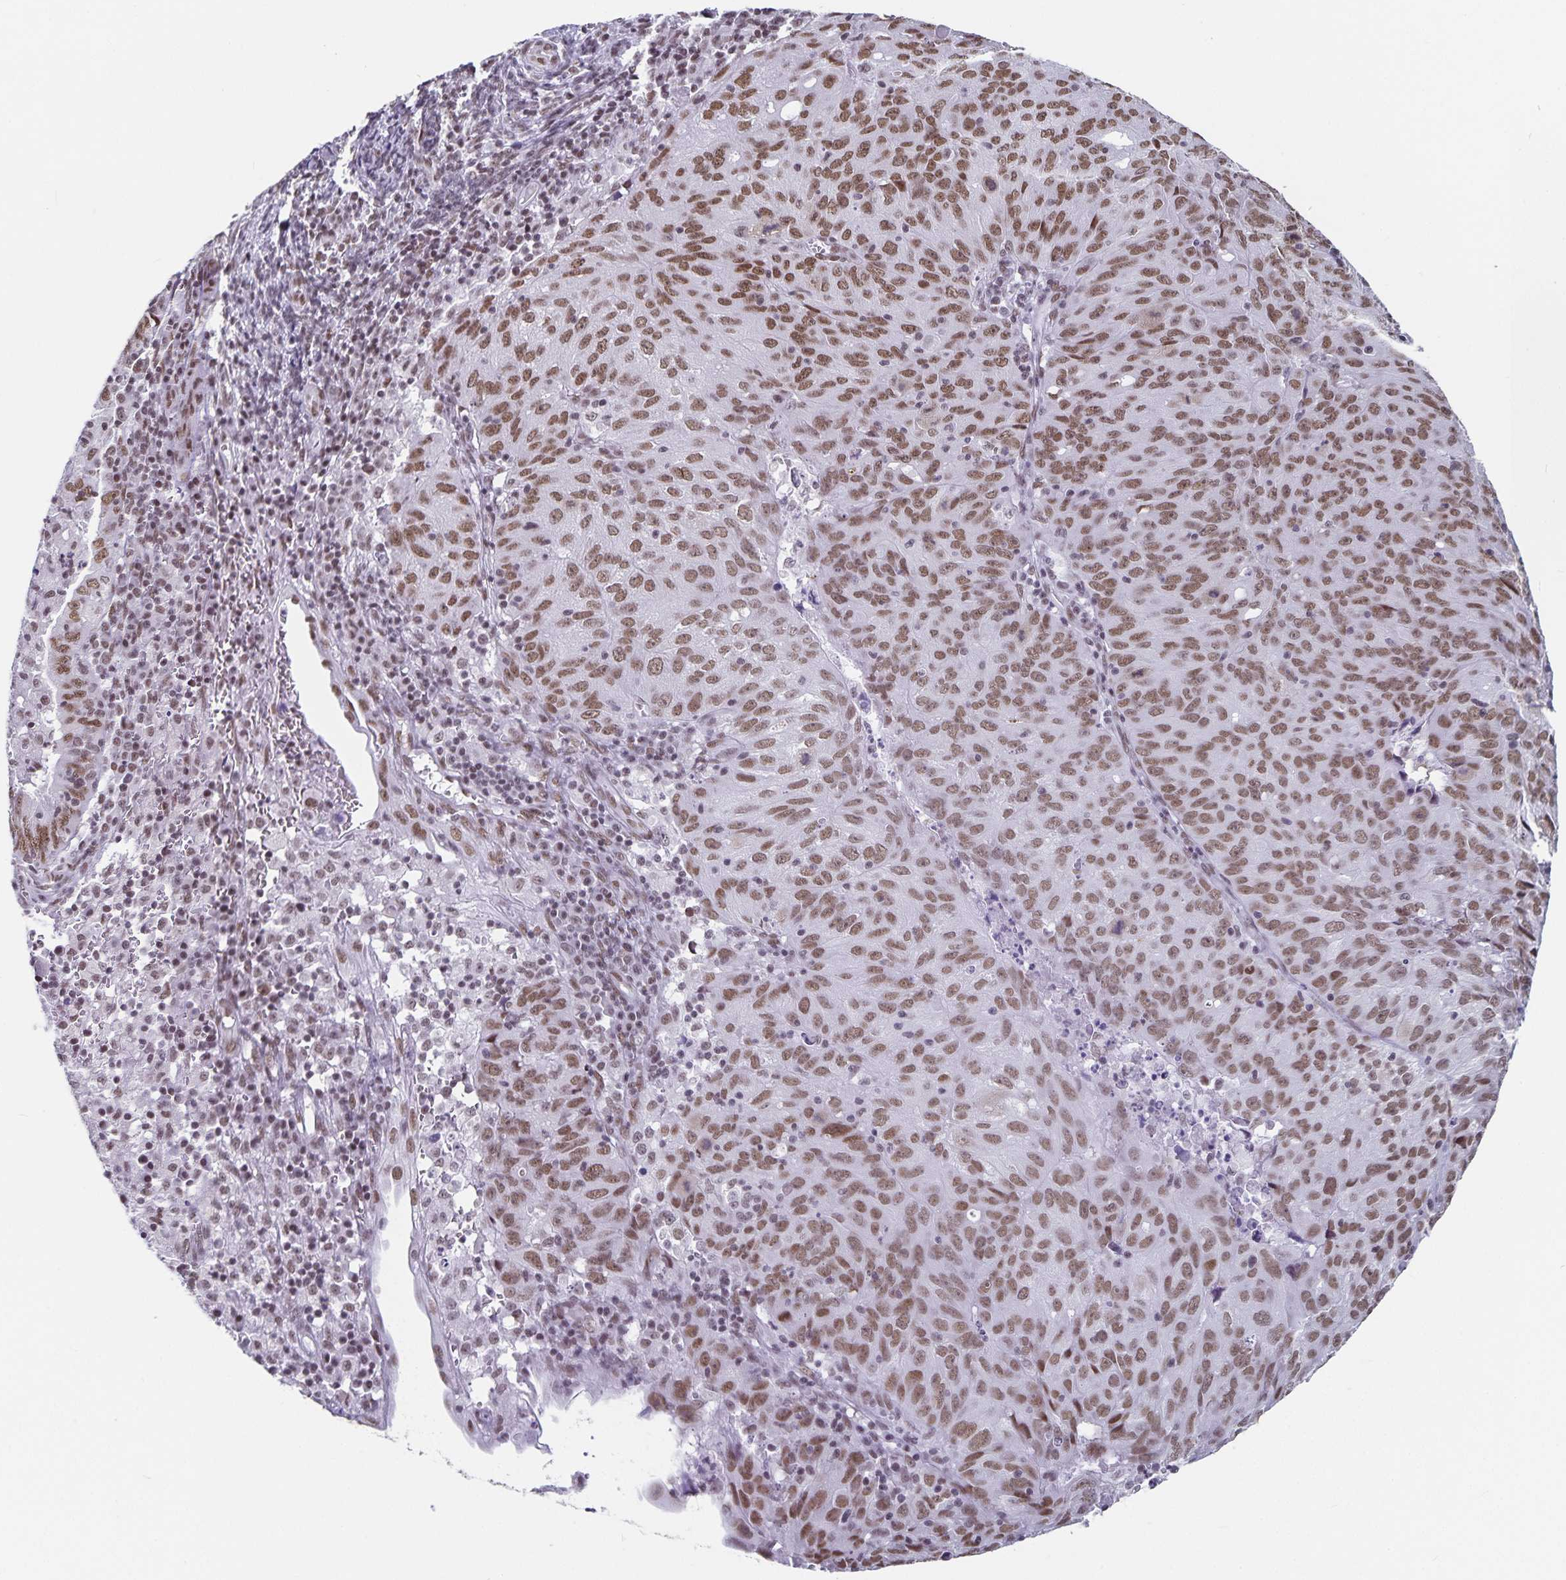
{"staining": {"intensity": "moderate", "quantity": ">75%", "location": "nuclear"}, "tissue": "cervical cancer", "cell_type": "Tumor cells", "image_type": "cancer", "snomed": [{"axis": "morphology", "description": "Adenocarcinoma, NOS"}, {"axis": "topography", "description": "Cervix"}], "caption": "DAB (3,3'-diaminobenzidine) immunohistochemical staining of cervical cancer exhibits moderate nuclear protein staining in about >75% of tumor cells.", "gene": "PBX2", "patient": {"sex": "female", "age": 56}}